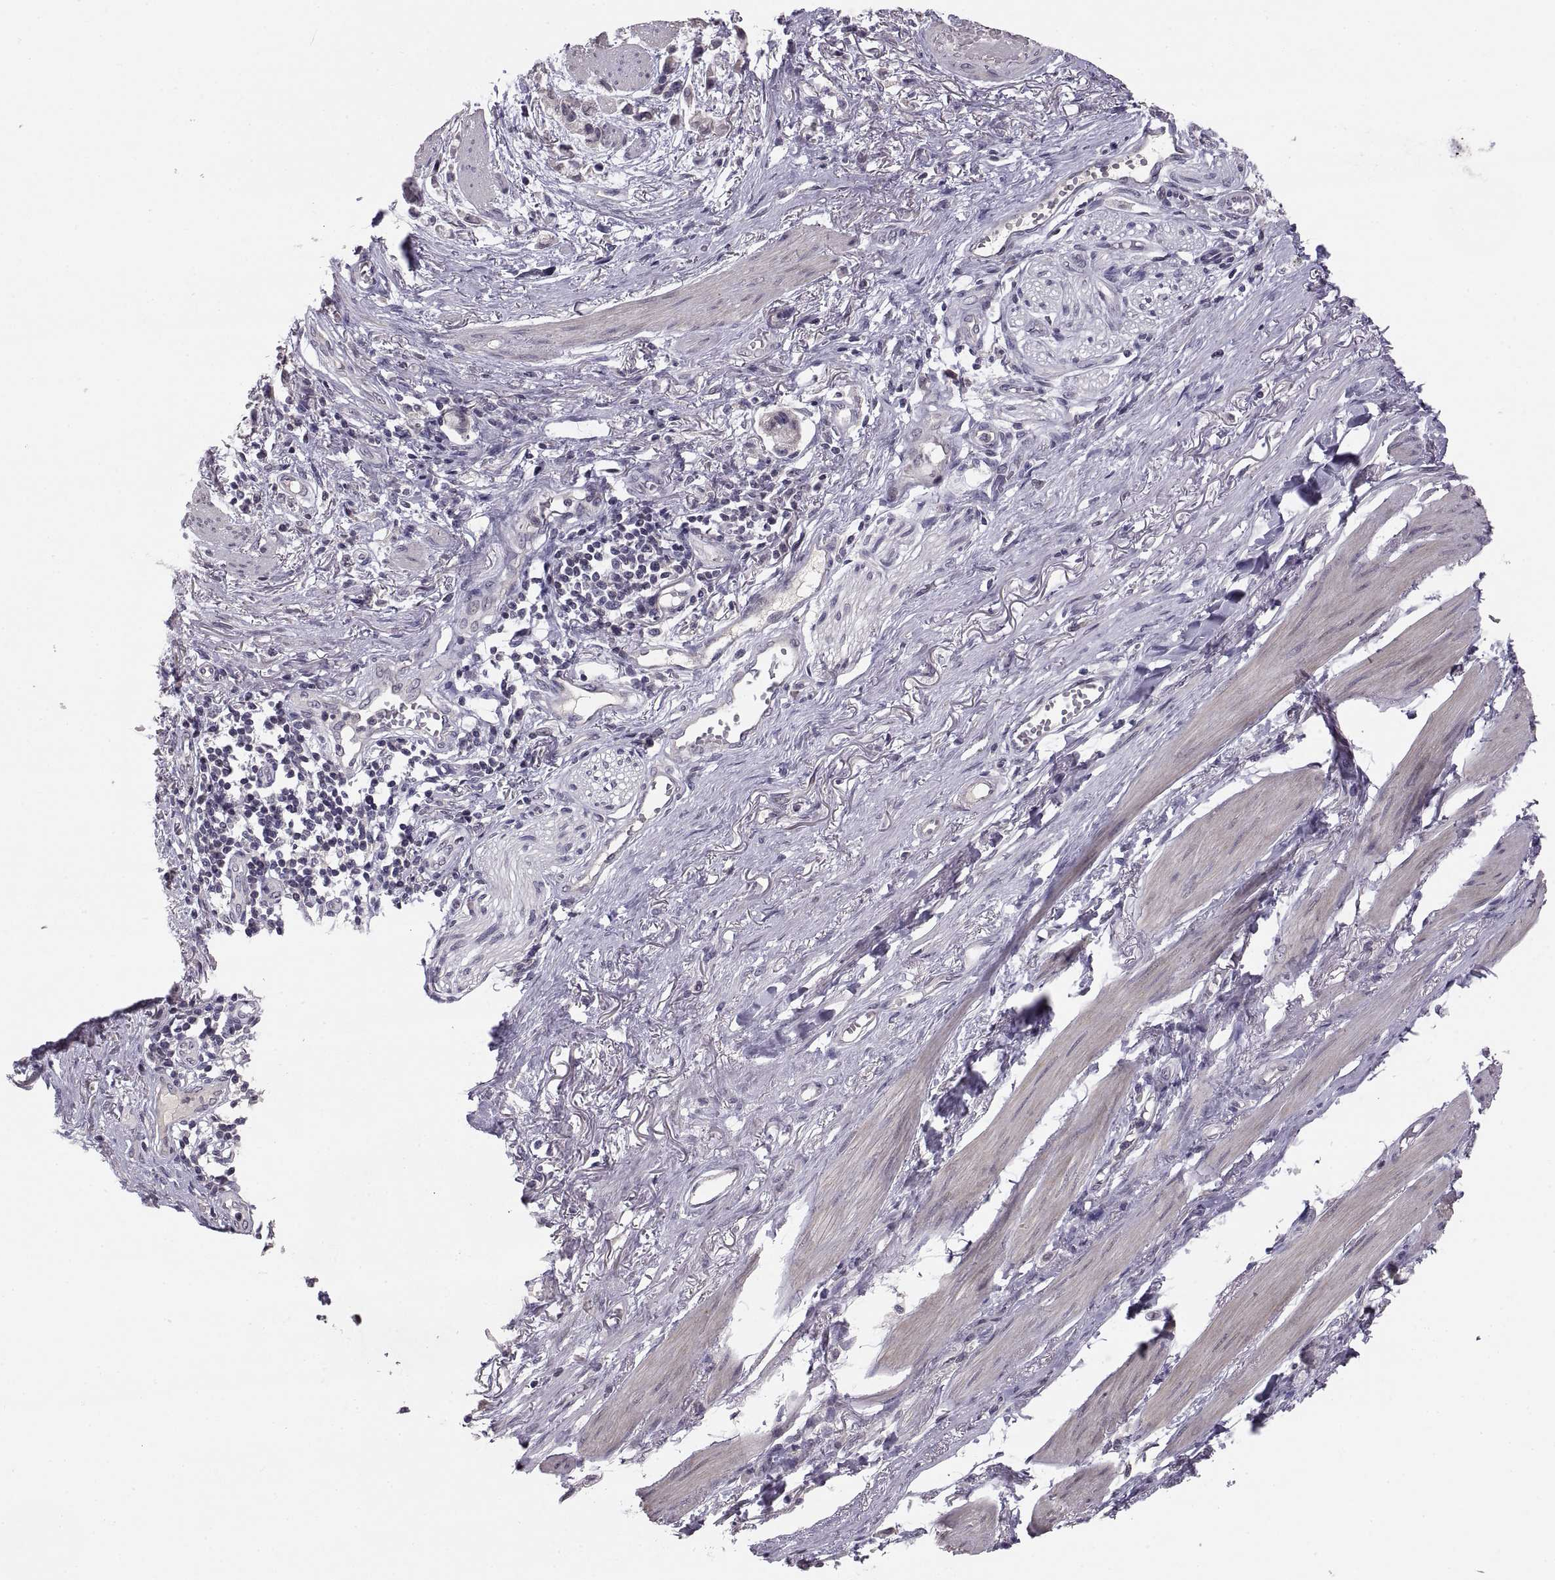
{"staining": {"intensity": "negative", "quantity": "none", "location": "none"}, "tissue": "stomach cancer", "cell_type": "Tumor cells", "image_type": "cancer", "snomed": [{"axis": "morphology", "description": "Adenocarcinoma, NOS"}, {"axis": "topography", "description": "Stomach"}], "caption": "Stomach cancer (adenocarcinoma) stained for a protein using immunohistochemistry (IHC) shows no staining tumor cells.", "gene": "PAX2", "patient": {"sex": "female", "age": 81}}